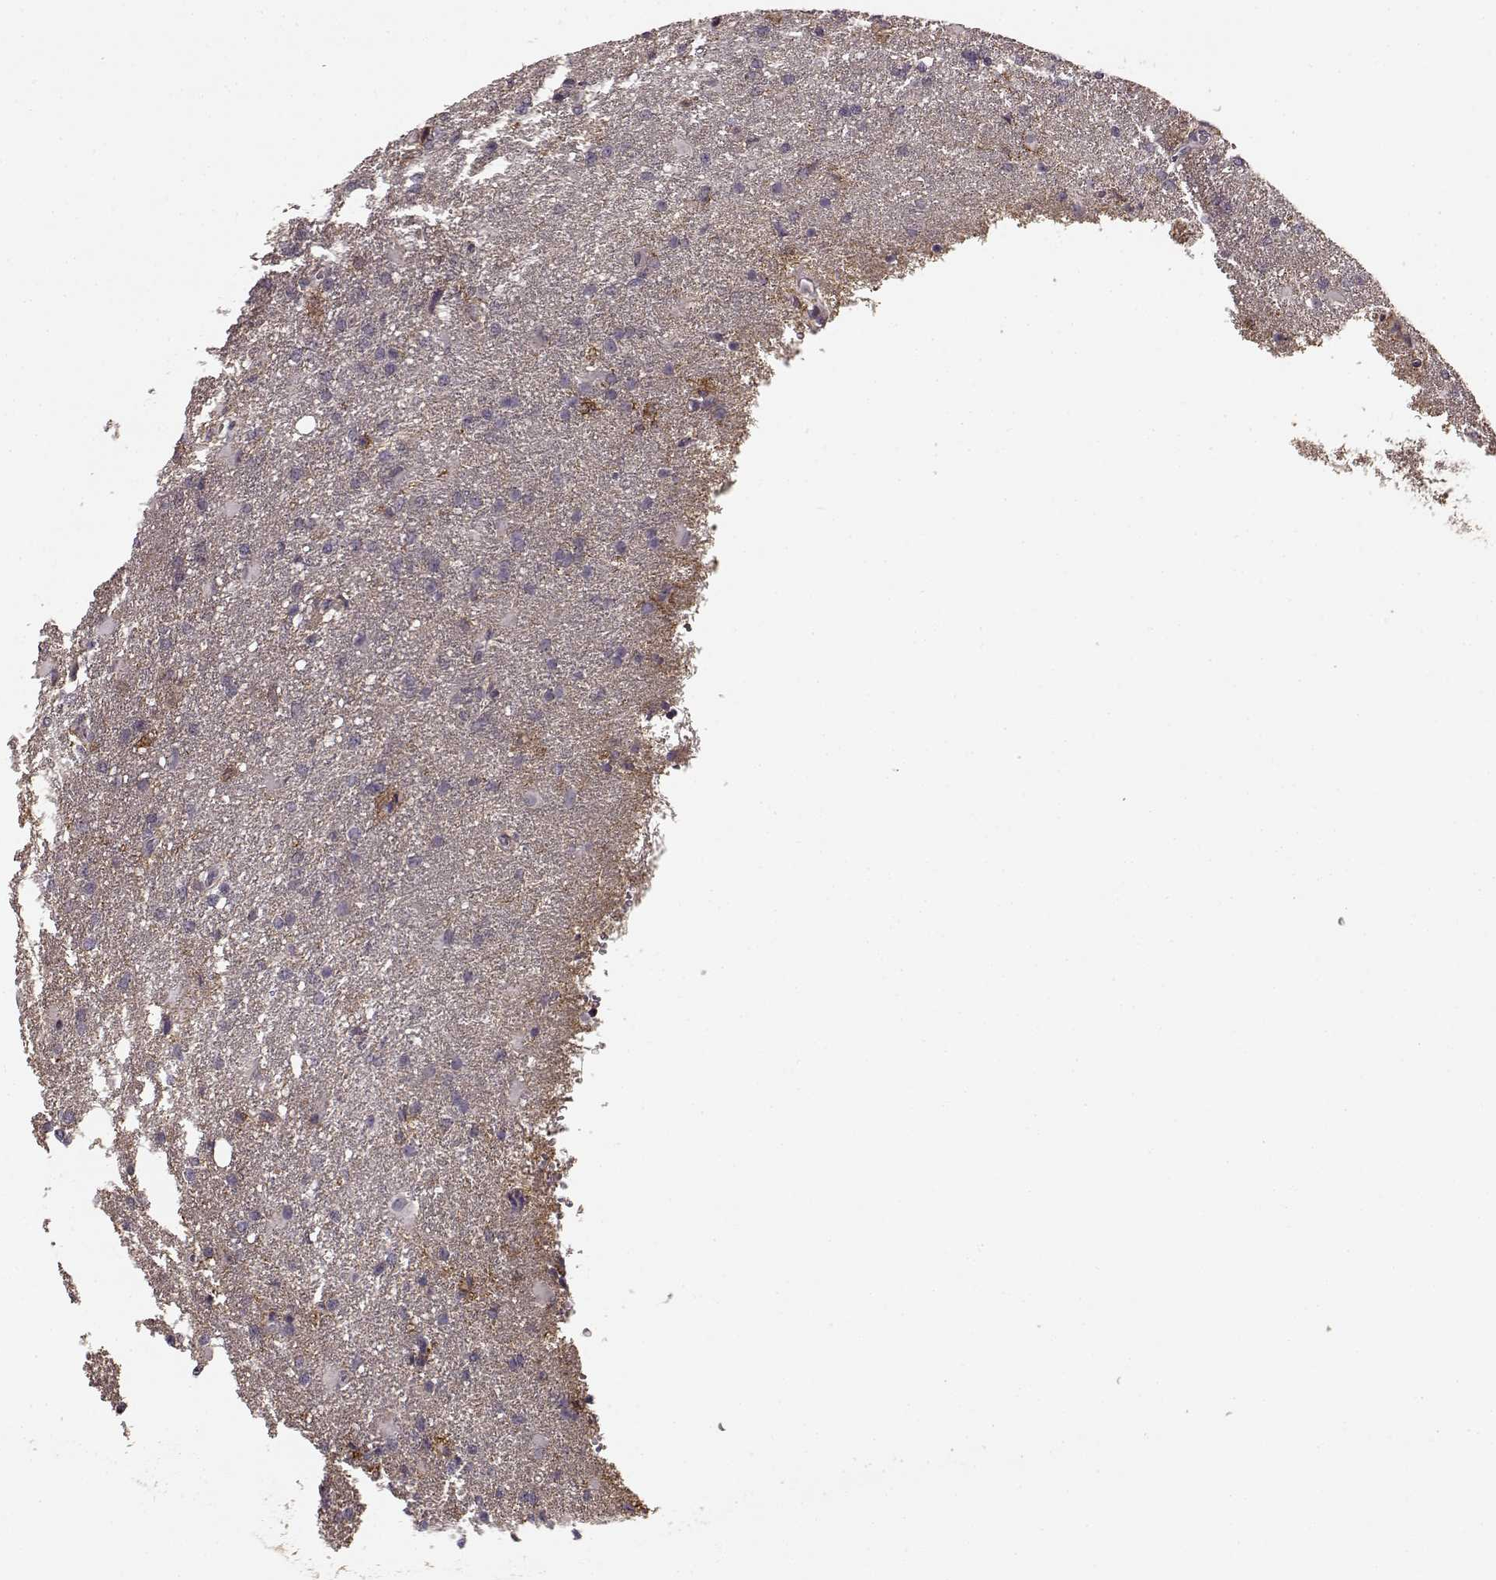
{"staining": {"intensity": "negative", "quantity": "none", "location": "none"}, "tissue": "glioma", "cell_type": "Tumor cells", "image_type": "cancer", "snomed": [{"axis": "morphology", "description": "Glioma, malignant, High grade"}, {"axis": "topography", "description": "Brain"}], "caption": "There is no significant staining in tumor cells of glioma.", "gene": "PRKCE", "patient": {"sex": "male", "age": 68}}